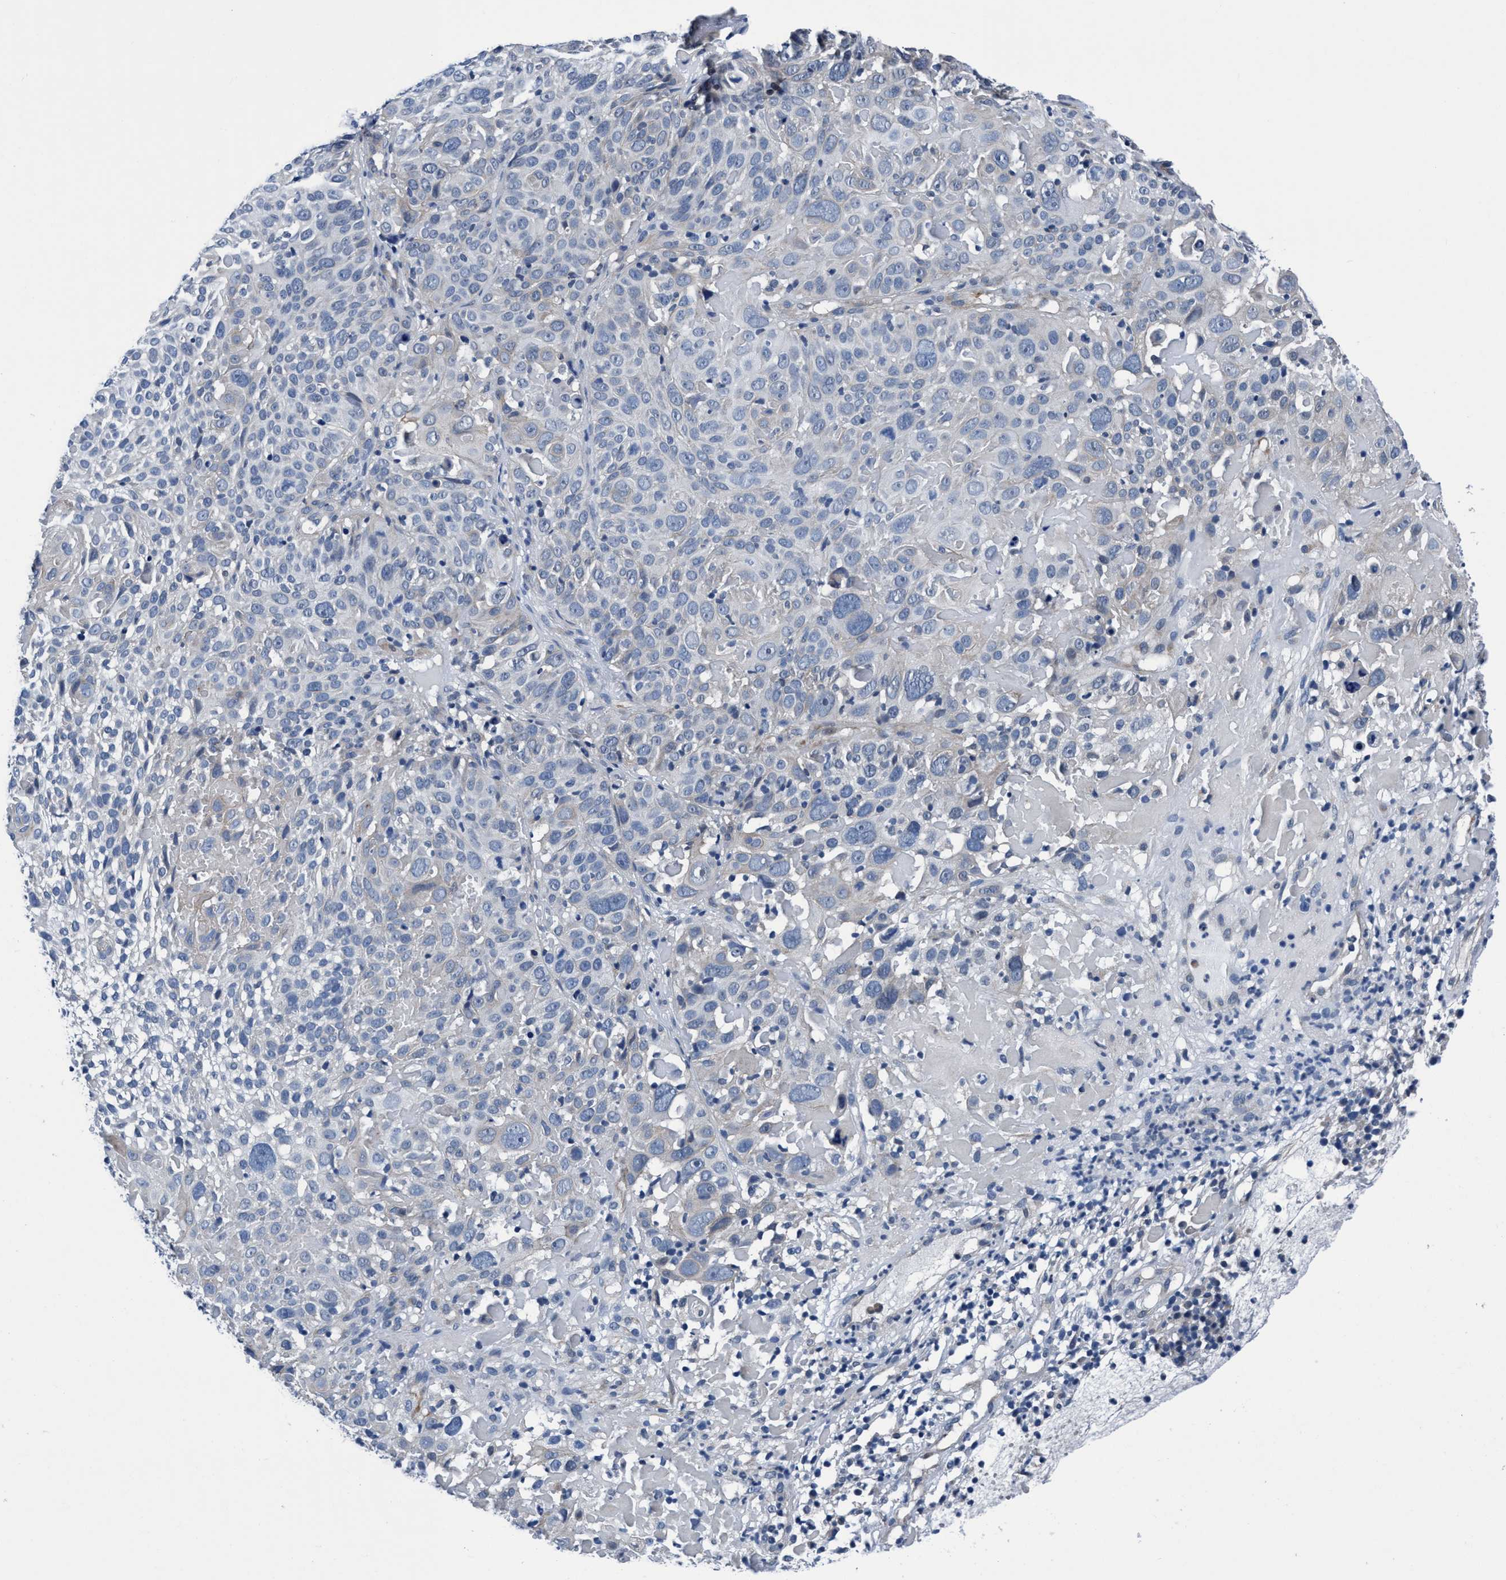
{"staining": {"intensity": "negative", "quantity": "none", "location": "none"}, "tissue": "cervical cancer", "cell_type": "Tumor cells", "image_type": "cancer", "snomed": [{"axis": "morphology", "description": "Squamous cell carcinoma, NOS"}, {"axis": "topography", "description": "Cervix"}], "caption": "IHC of cervical cancer (squamous cell carcinoma) shows no positivity in tumor cells.", "gene": "TMEM94", "patient": {"sex": "female", "age": 74}}